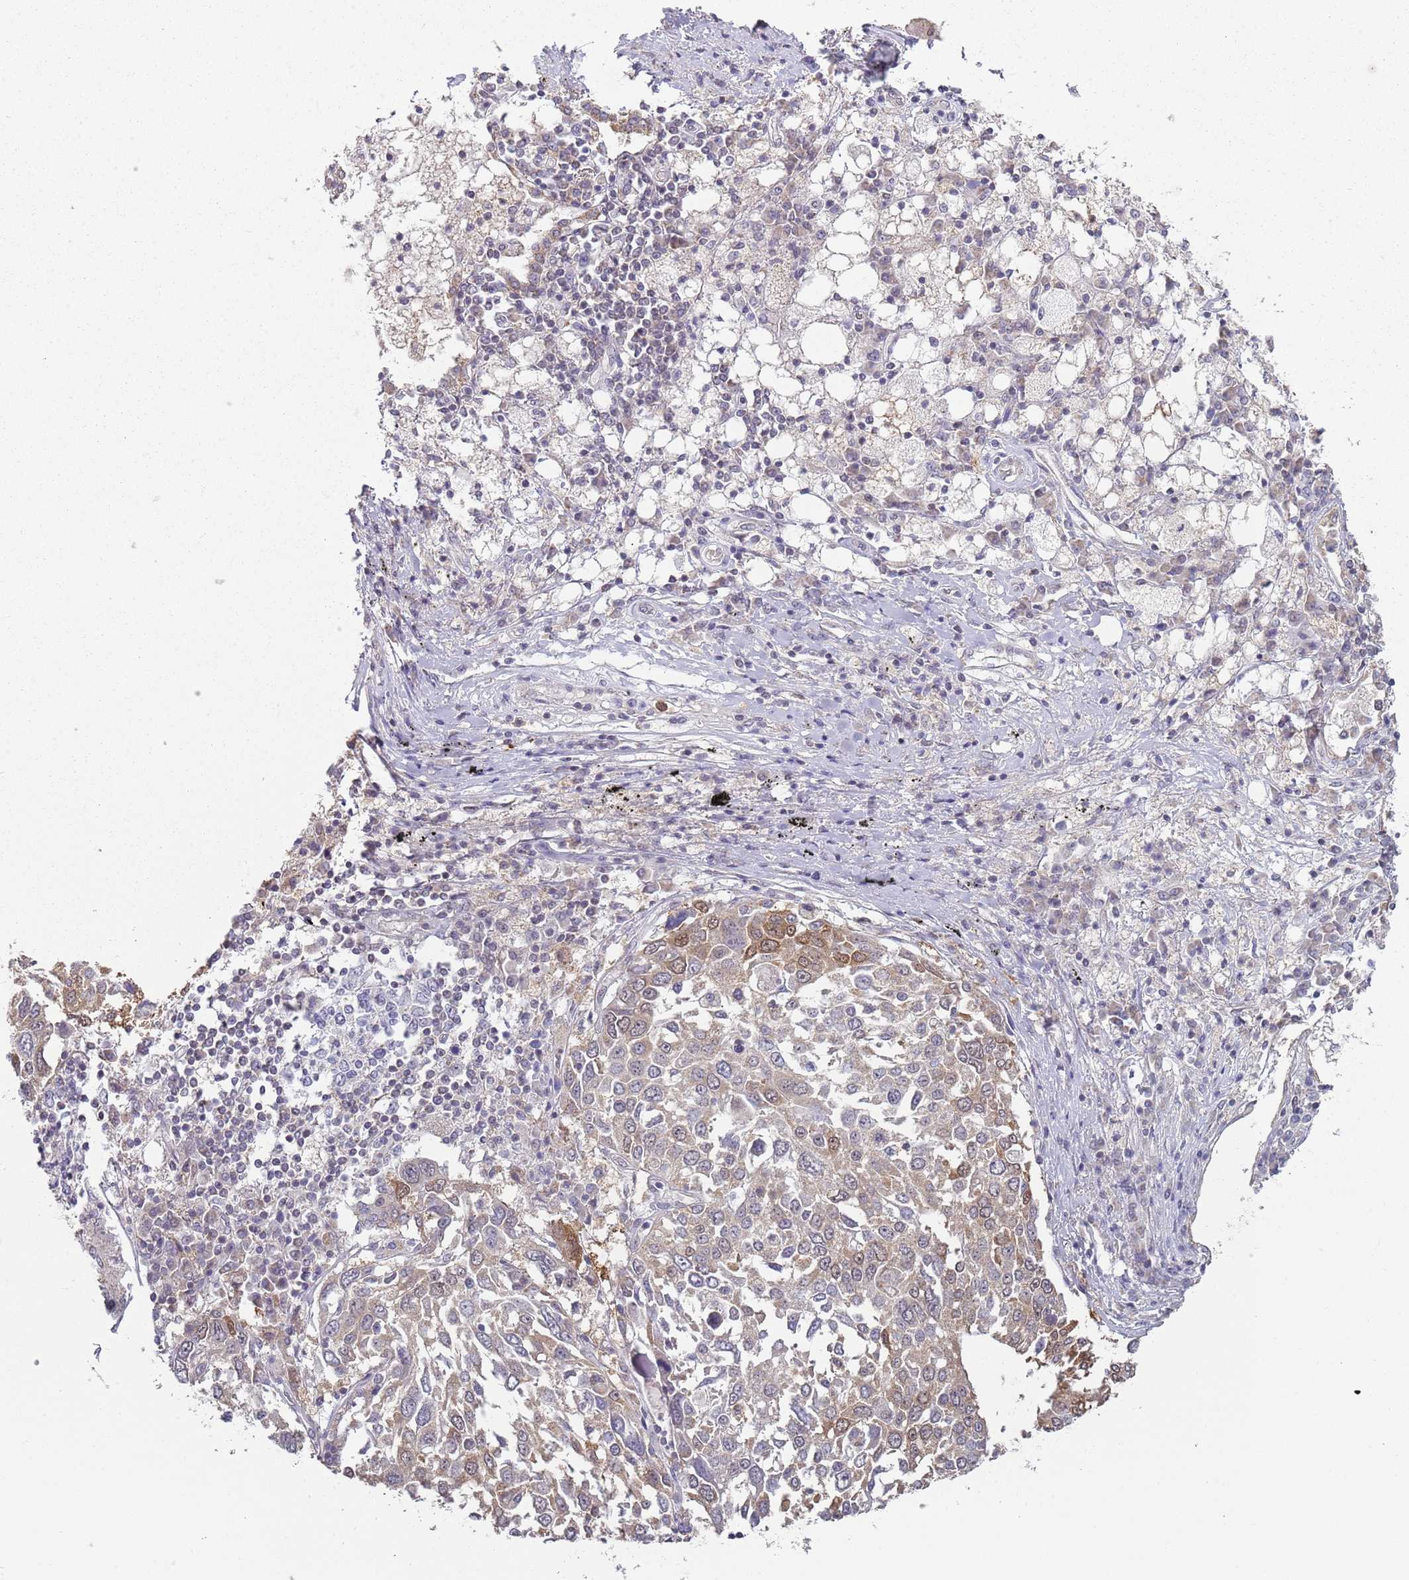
{"staining": {"intensity": "moderate", "quantity": "<25%", "location": "cytoplasmic/membranous,nuclear"}, "tissue": "lung cancer", "cell_type": "Tumor cells", "image_type": "cancer", "snomed": [{"axis": "morphology", "description": "Squamous cell carcinoma, NOS"}, {"axis": "topography", "description": "Lung"}], "caption": "Immunohistochemical staining of squamous cell carcinoma (lung) exhibits low levels of moderate cytoplasmic/membranous and nuclear staining in approximately <25% of tumor cells.", "gene": "SMARCAL1", "patient": {"sex": "male", "age": 65}}